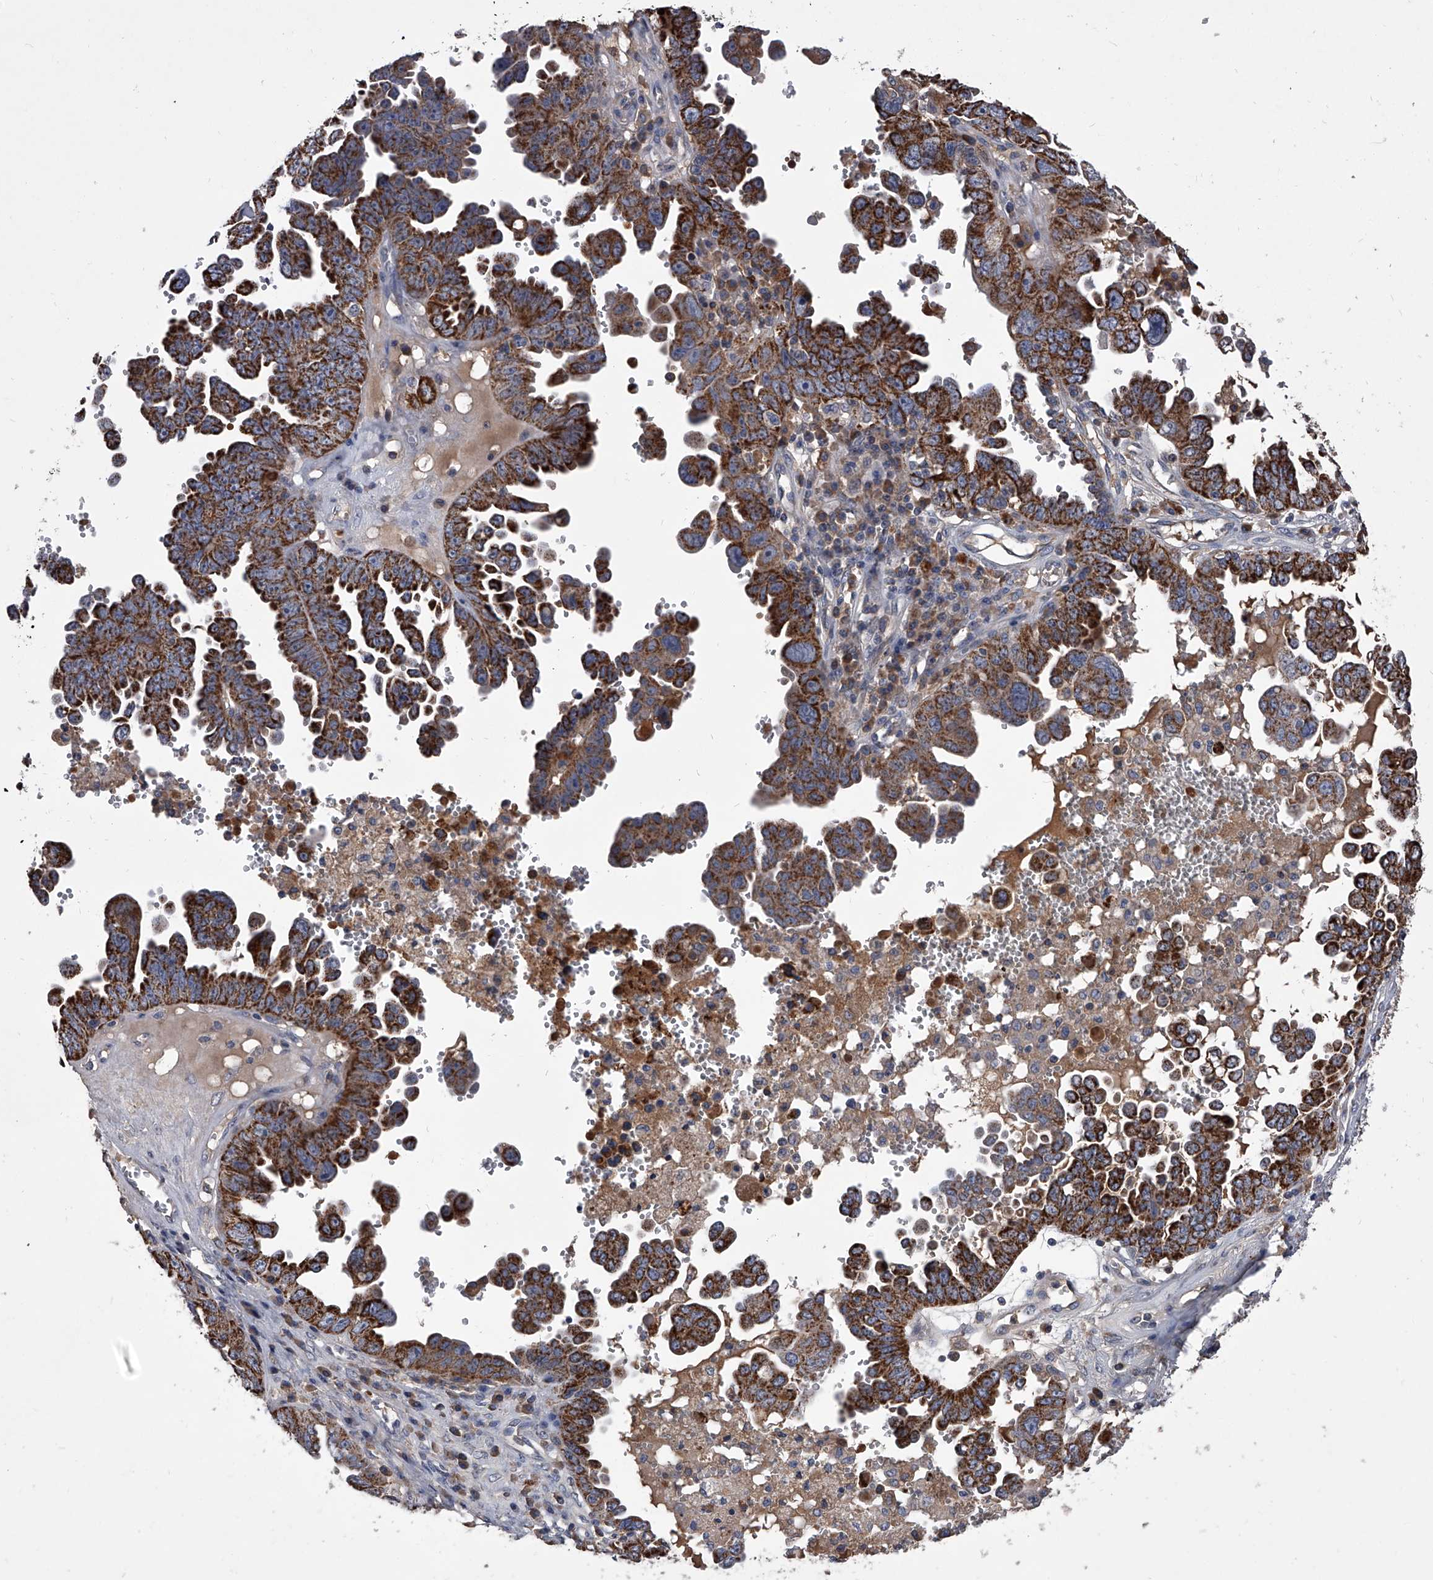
{"staining": {"intensity": "strong", "quantity": ">75%", "location": "cytoplasmic/membranous"}, "tissue": "ovarian cancer", "cell_type": "Tumor cells", "image_type": "cancer", "snomed": [{"axis": "morphology", "description": "Carcinoma, endometroid"}, {"axis": "topography", "description": "Ovary"}], "caption": "A high-resolution histopathology image shows immunohistochemistry (IHC) staining of ovarian cancer (endometroid carcinoma), which reveals strong cytoplasmic/membranous expression in about >75% of tumor cells.", "gene": "NRP1", "patient": {"sex": "female", "age": 62}}